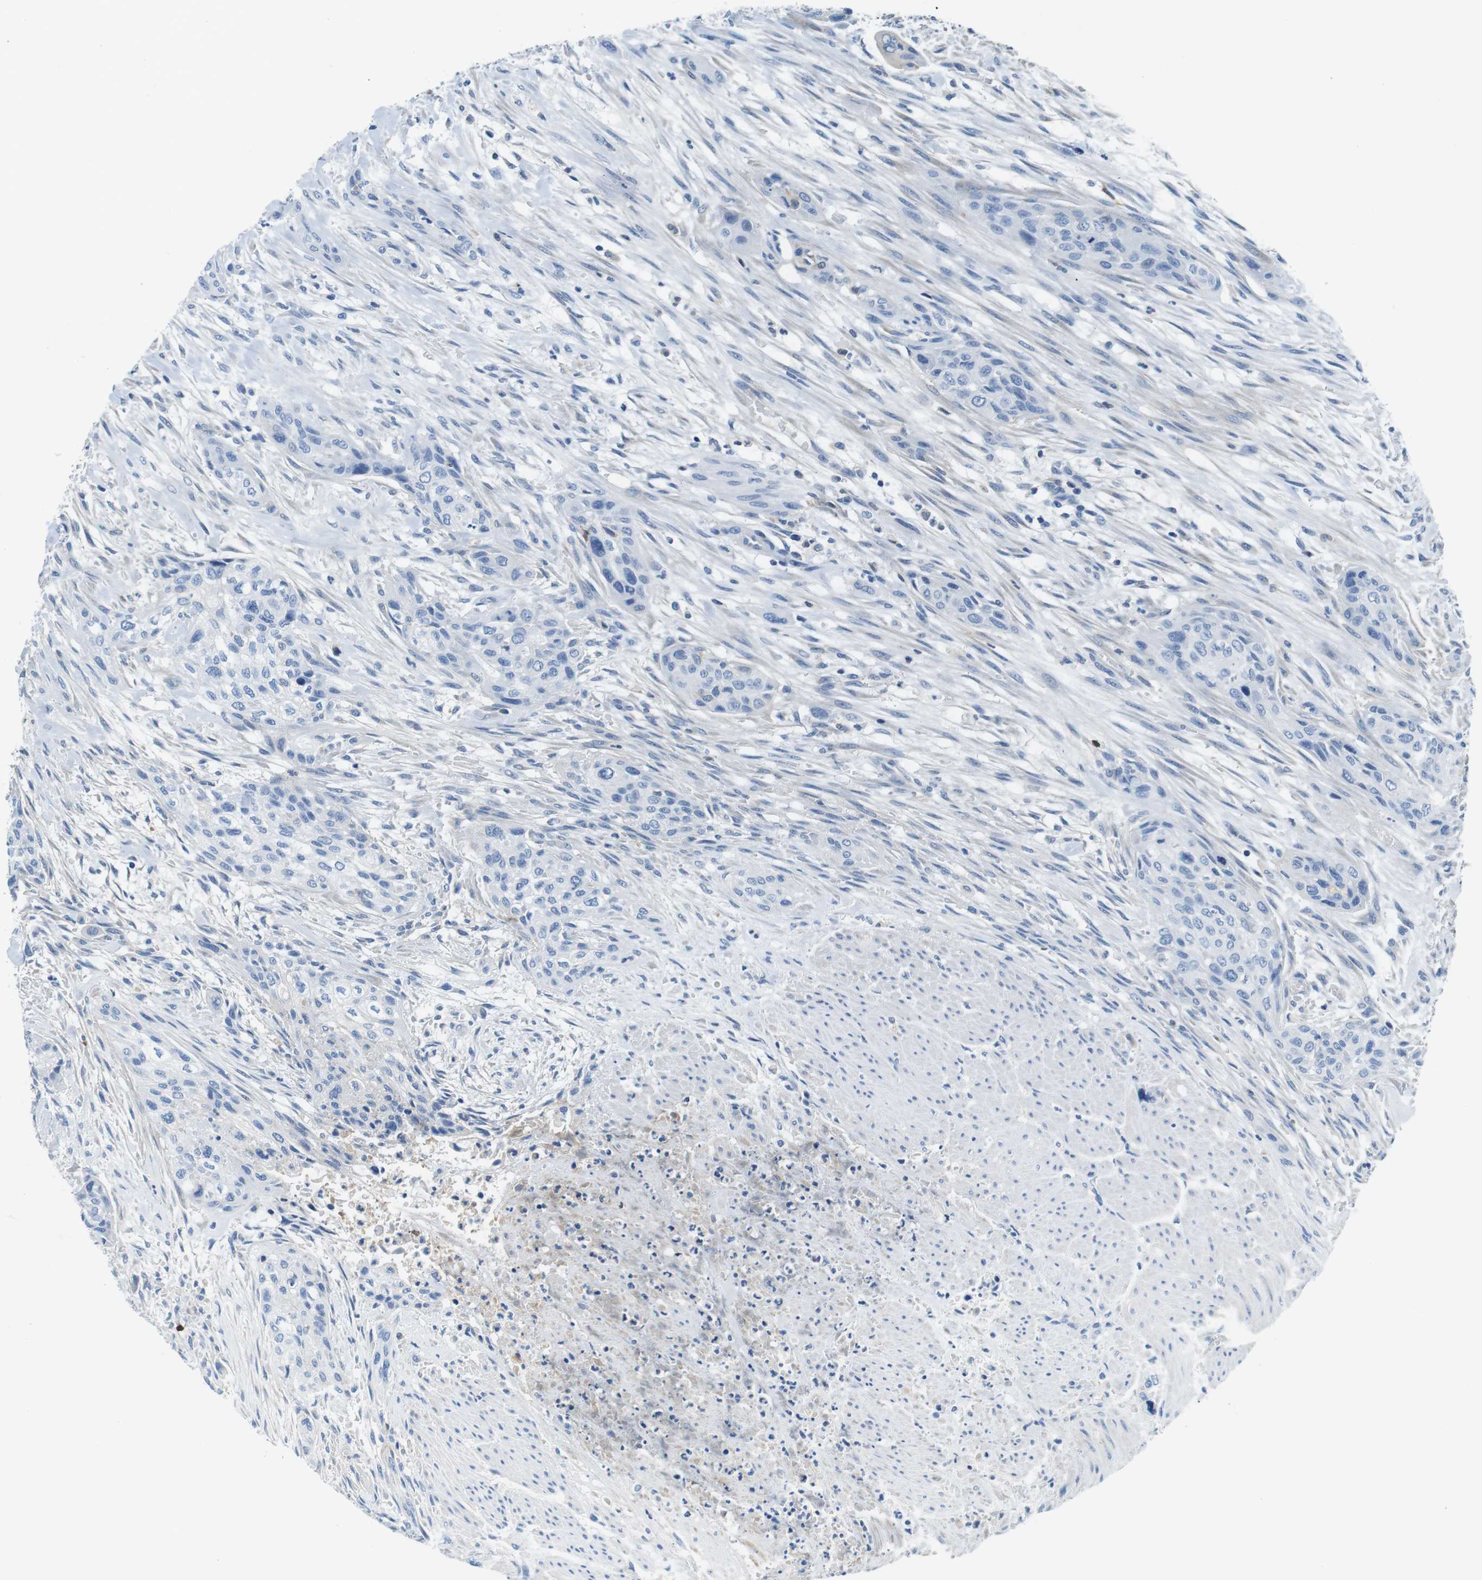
{"staining": {"intensity": "negative", "quantity": "none", "location": "none"}, "tissue": "urothelial cancer", "cell_type": "Tumor cells", "image_type": "cancer", "snomed": [{"axis": "morphology", "description": "Urothelial carcinoma, High grade"}, {"axis": "topography", "description": "Urinary bladder"}], "caption": "Urothelial cancer stained for a protein using IHC demonstrates no expression tumor cells.", "gene": "IGHD", "patient": {"sex": "male", "age": 35}}